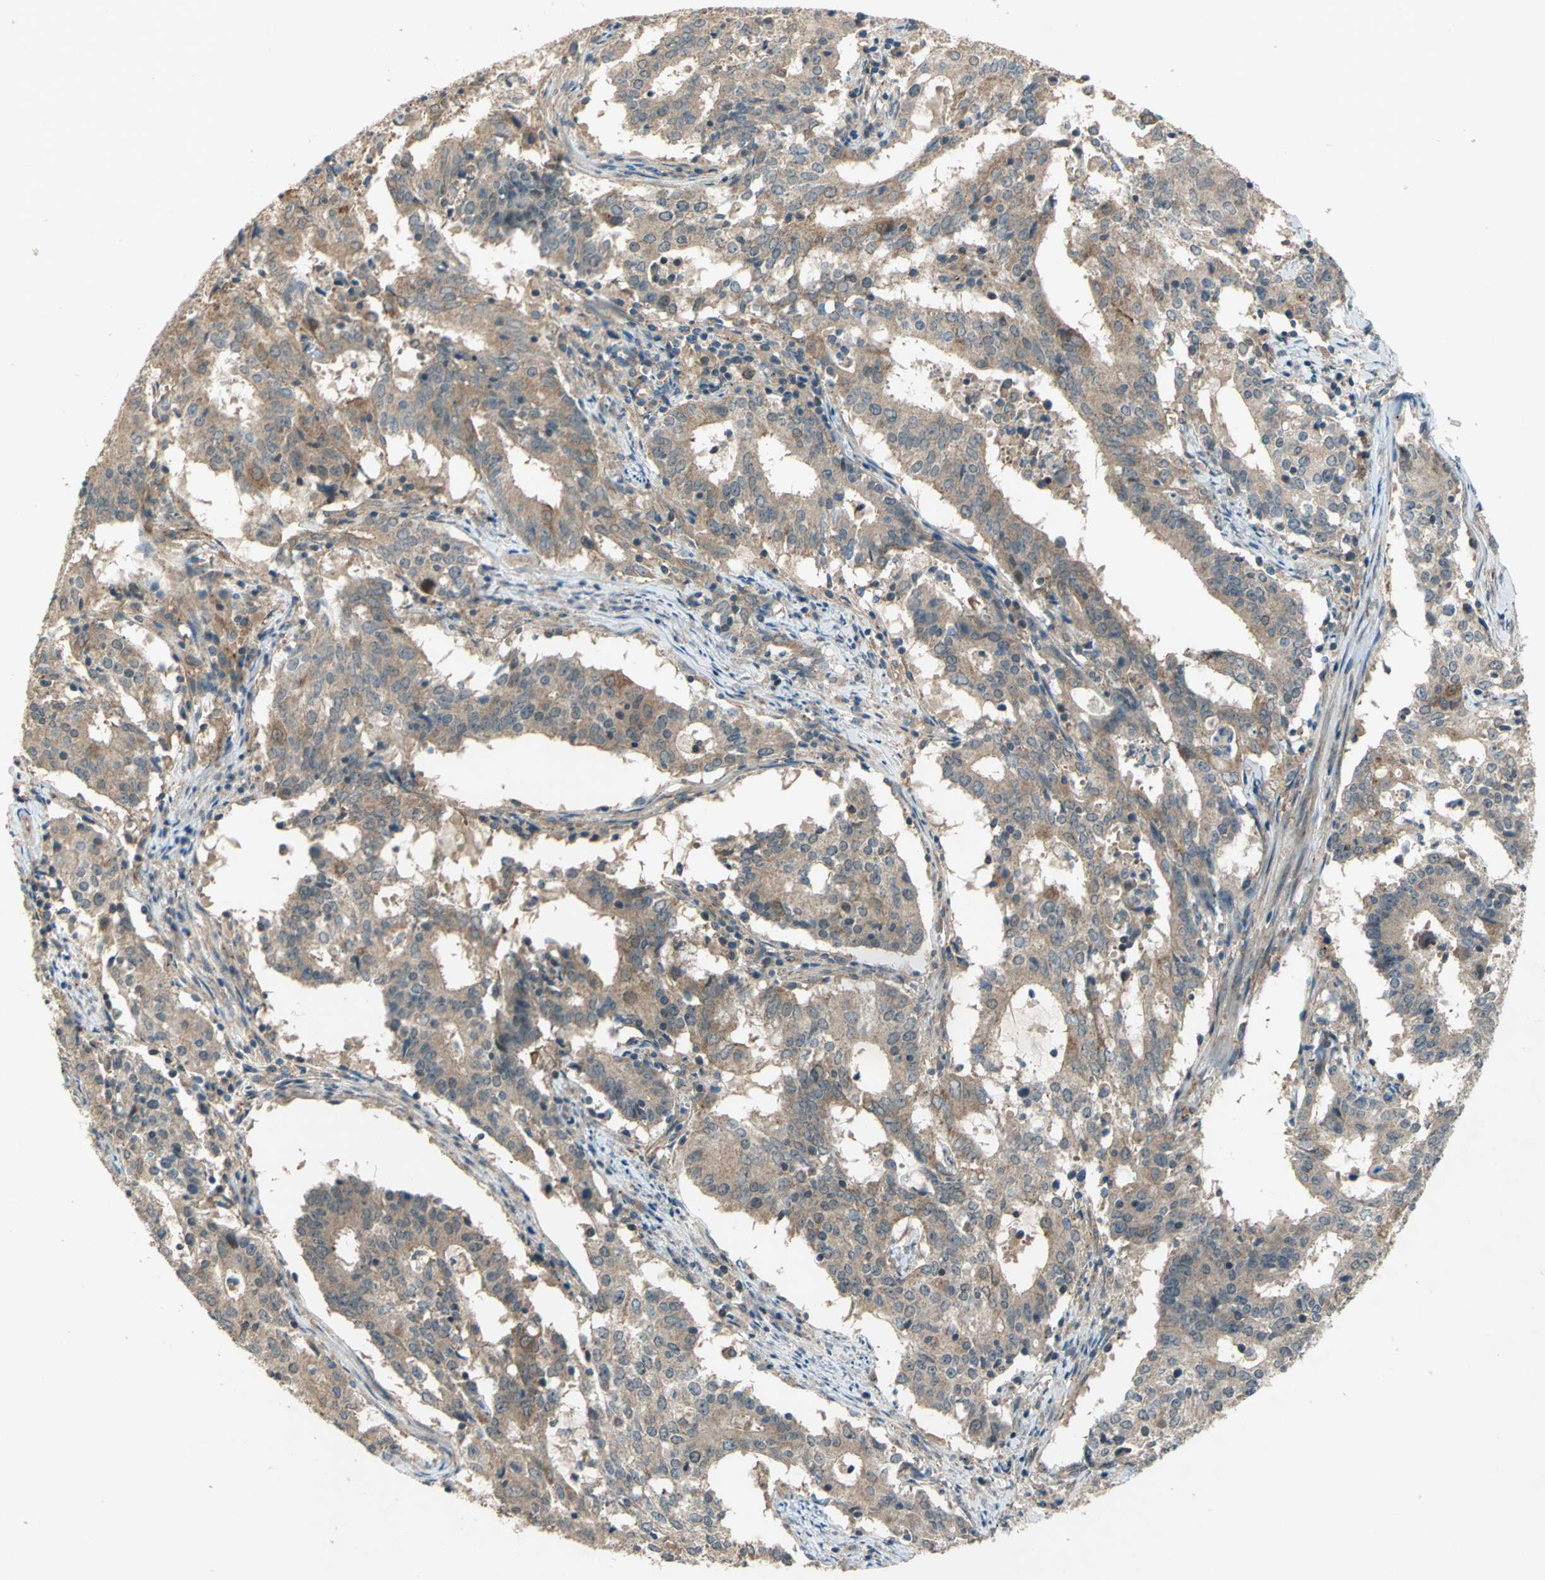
{"staining": {"intensity": "moderate", "quantity": ">75%", "location": "cytoplasmic/membranous"}, "tissue": "cervical cancer", "cell_type": "Tumor cells", "image_type": "cancer", "snomed": [{"axis": "morphology", "description": "Adenocarcinoma, NOS"}, {"axis": "topography", "description": "Cervix"}], "caption": "A medium amount of moderate cytoplasmic/membranous positivity is identified in approximately >75% of tumor cells in cervical adenocarcinoma tissue.", "gene": "EMCN", "patient": {"sex": "female", "age": 44}}